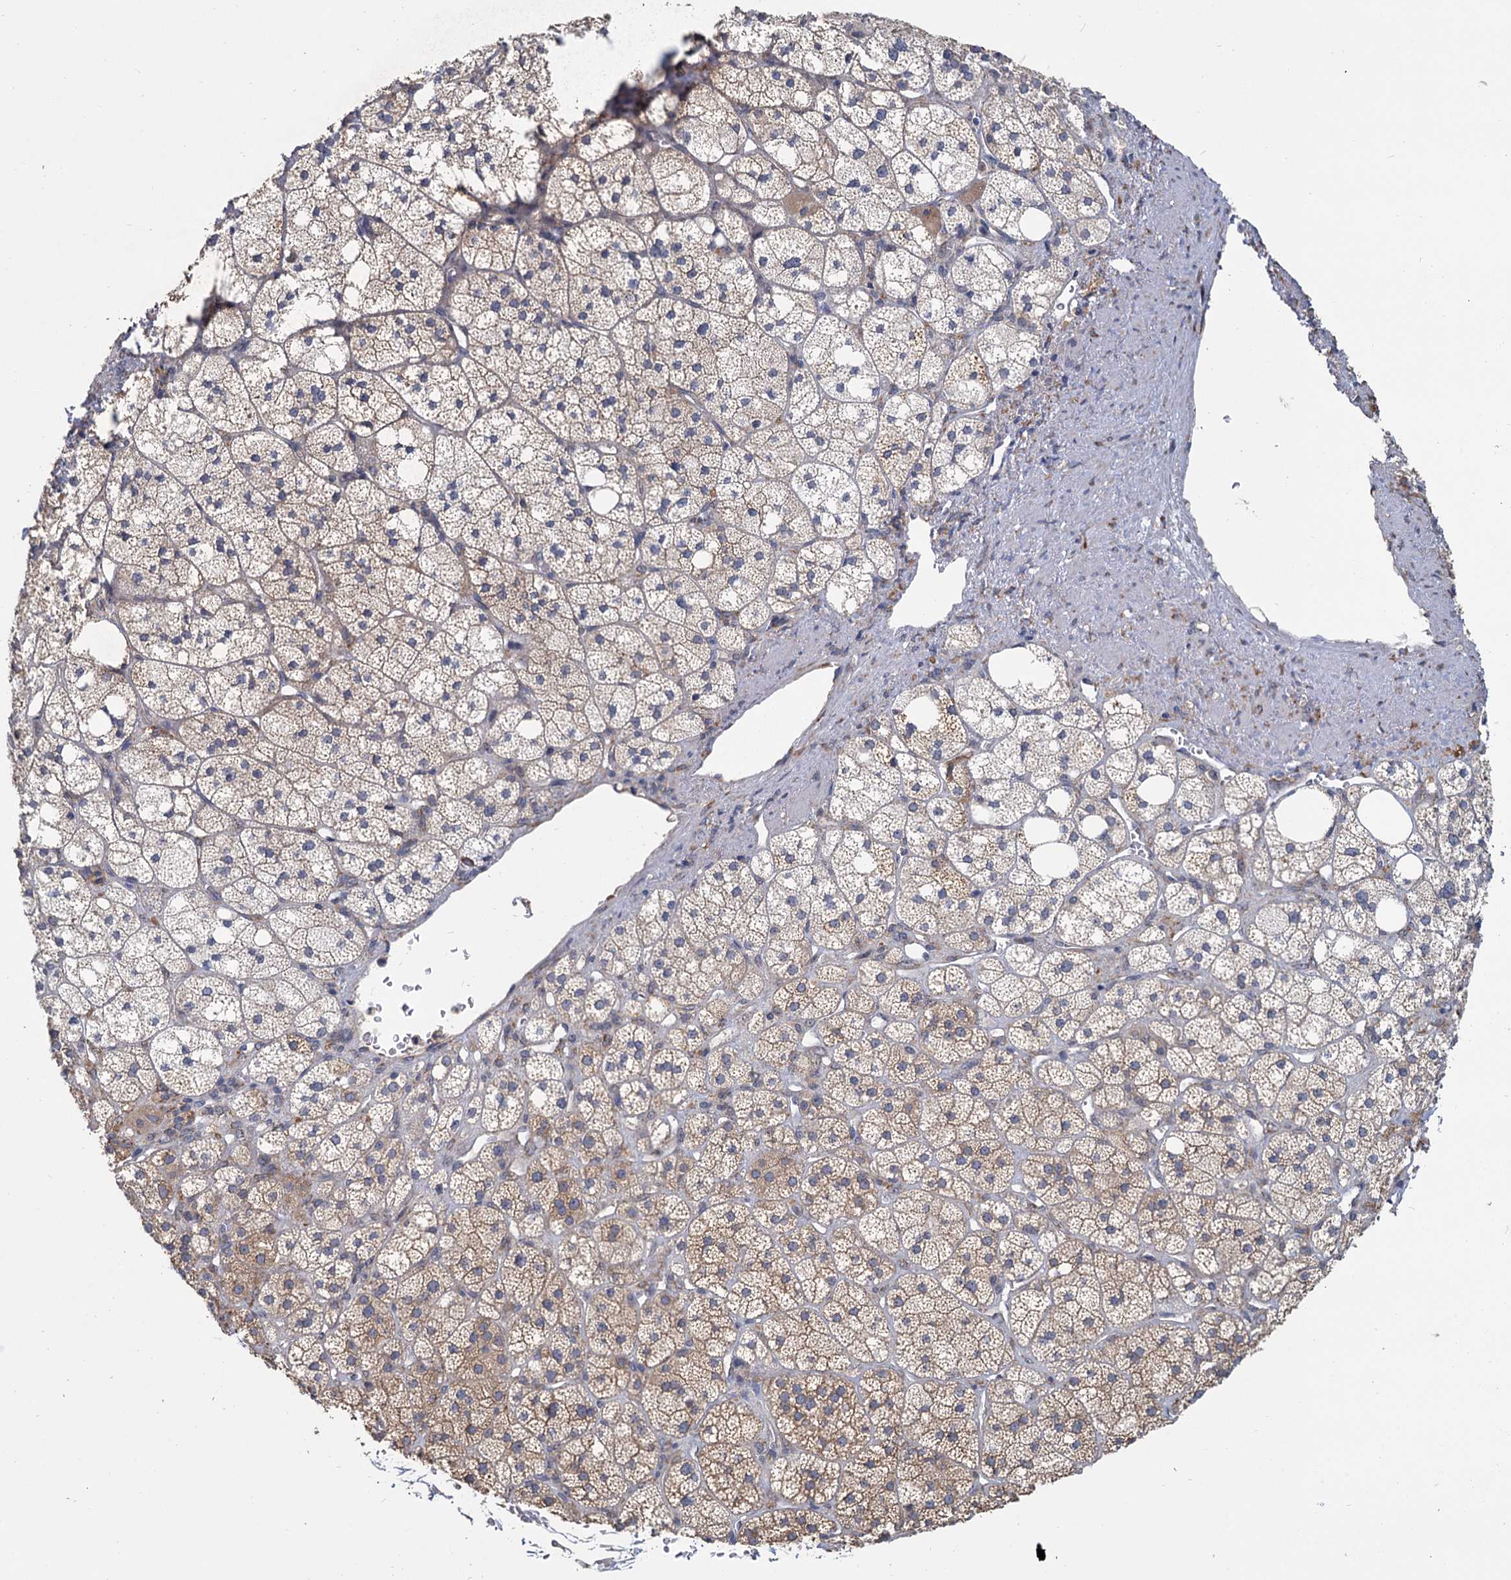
{"staining": {"intensity": "moderate", "quantity": "25%-75%", "location": "cytoplasmic/membranous"}, "tissue": "adrenal gland", "cell_type": "Glandular cells", "image_type": "normal", "snomed": [{"axis": "morphology", "description": "Normal tissue, NOS"}, {"axis": "topography", "description": "Adrenal gland"}], "caption": "Immunohistochemical staining of unremarkable human adrenal gland displays medium levels of moderate cytoplasmic/membranous expression in approximately 25%-75% of glandular cells.", "gene": "LRRC51", "patient": {"sex": "male", "age": 61}}